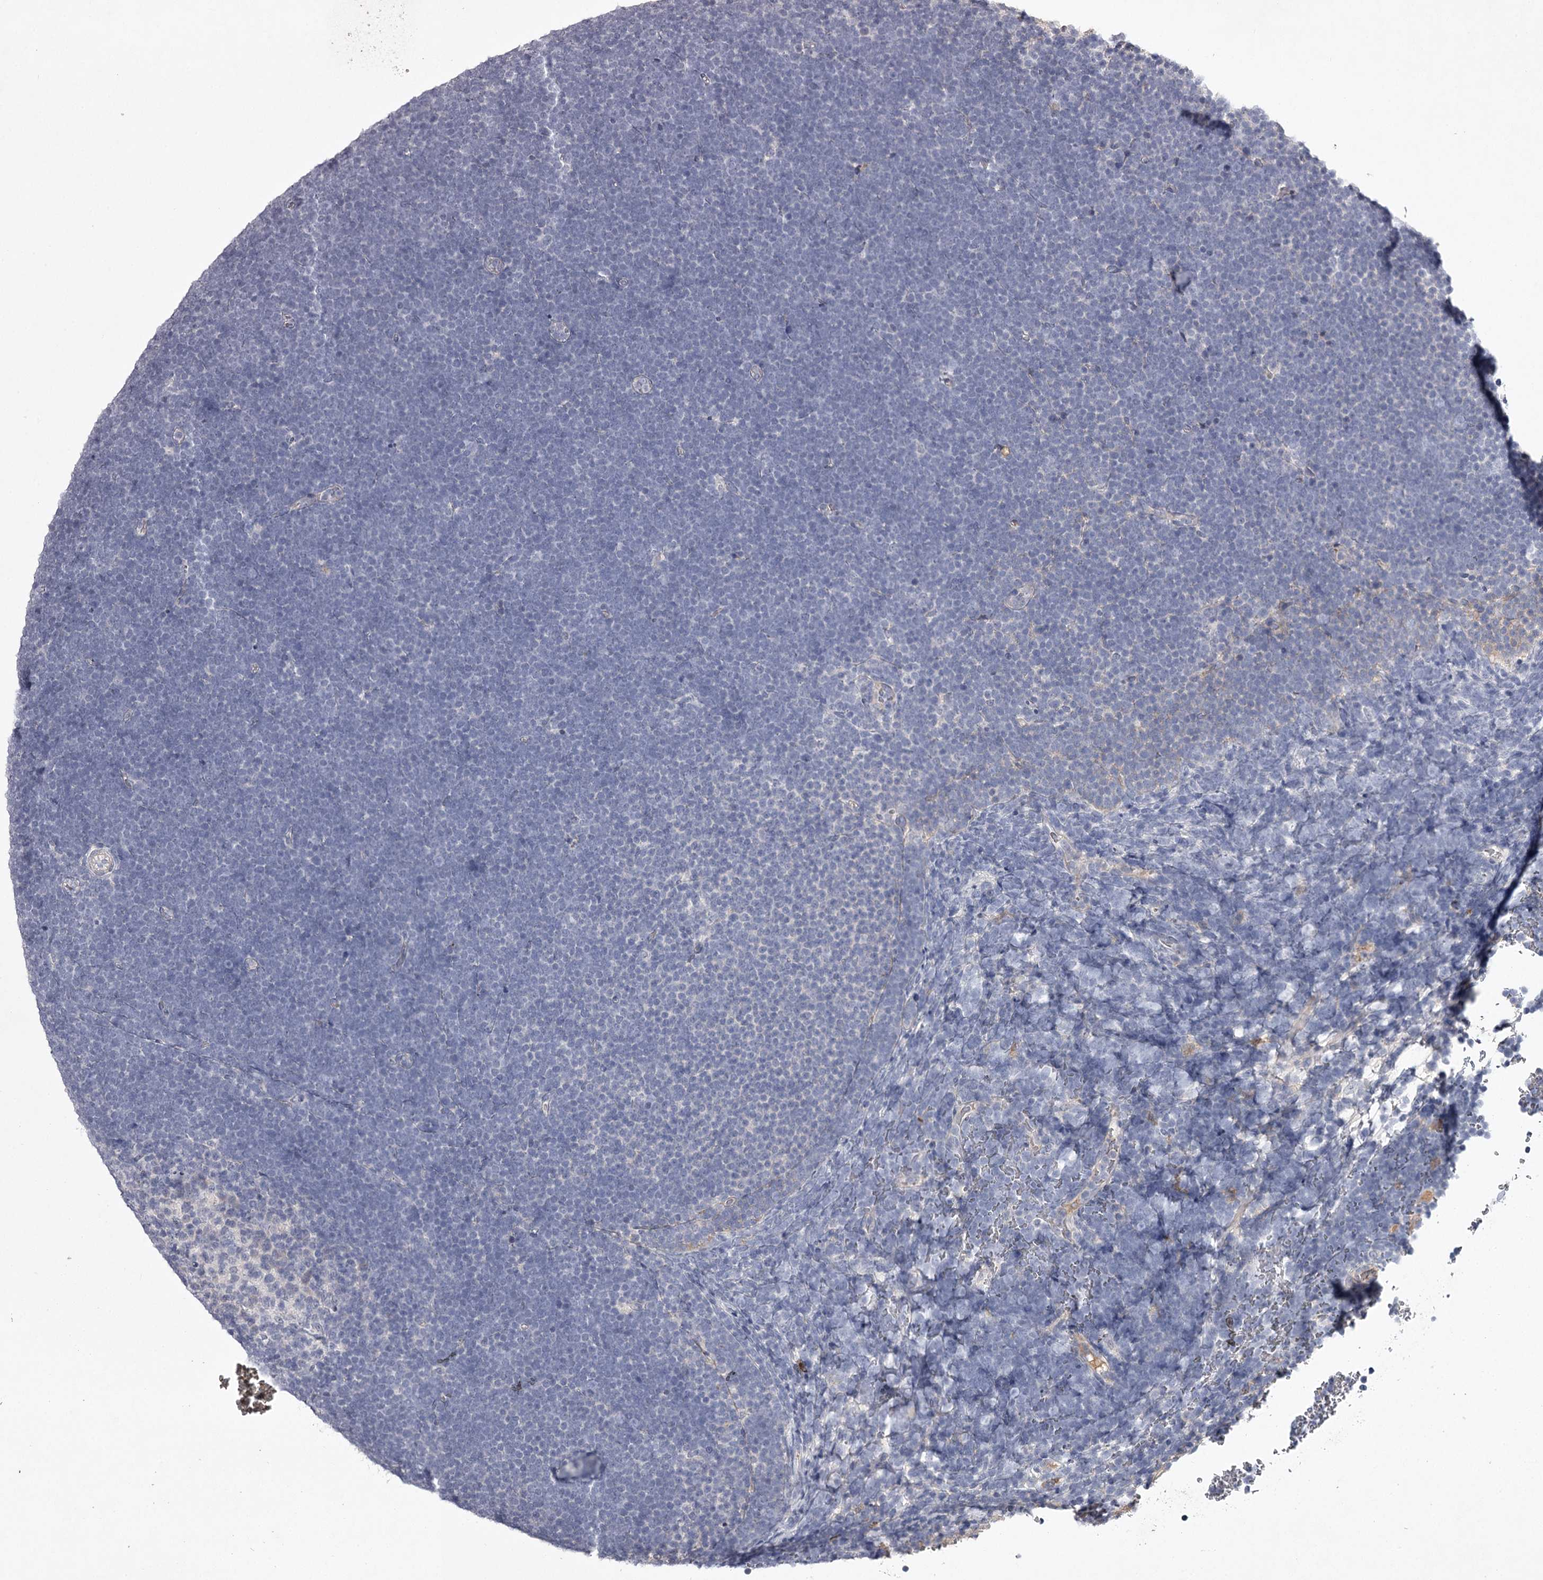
{"staining": {"intensity": "negative", "quantity": "none", "location": "none"}, "tissue": "lymphoma", "cell_type": "Tumor cells", "image_type": "cancer", "snomed": [{"axis": "morphology", "description": "Malignant lymphoma, non-Hodgkin's type, High grade"}, {"axis": "topography", "description": "Lymph node"}], "caption": "Malignant lymphoma, non-Hodgkin's type (high-grade) was stained to show a protein in brown. There is no significant staining in tumor cells. (Brightfield microscopy of DAB (3,3'-diaminobenzidine) immunohistochemistry at high magnification).", "gene": "FDXACB1", "patient": {"sex": "male", "age": 13}}